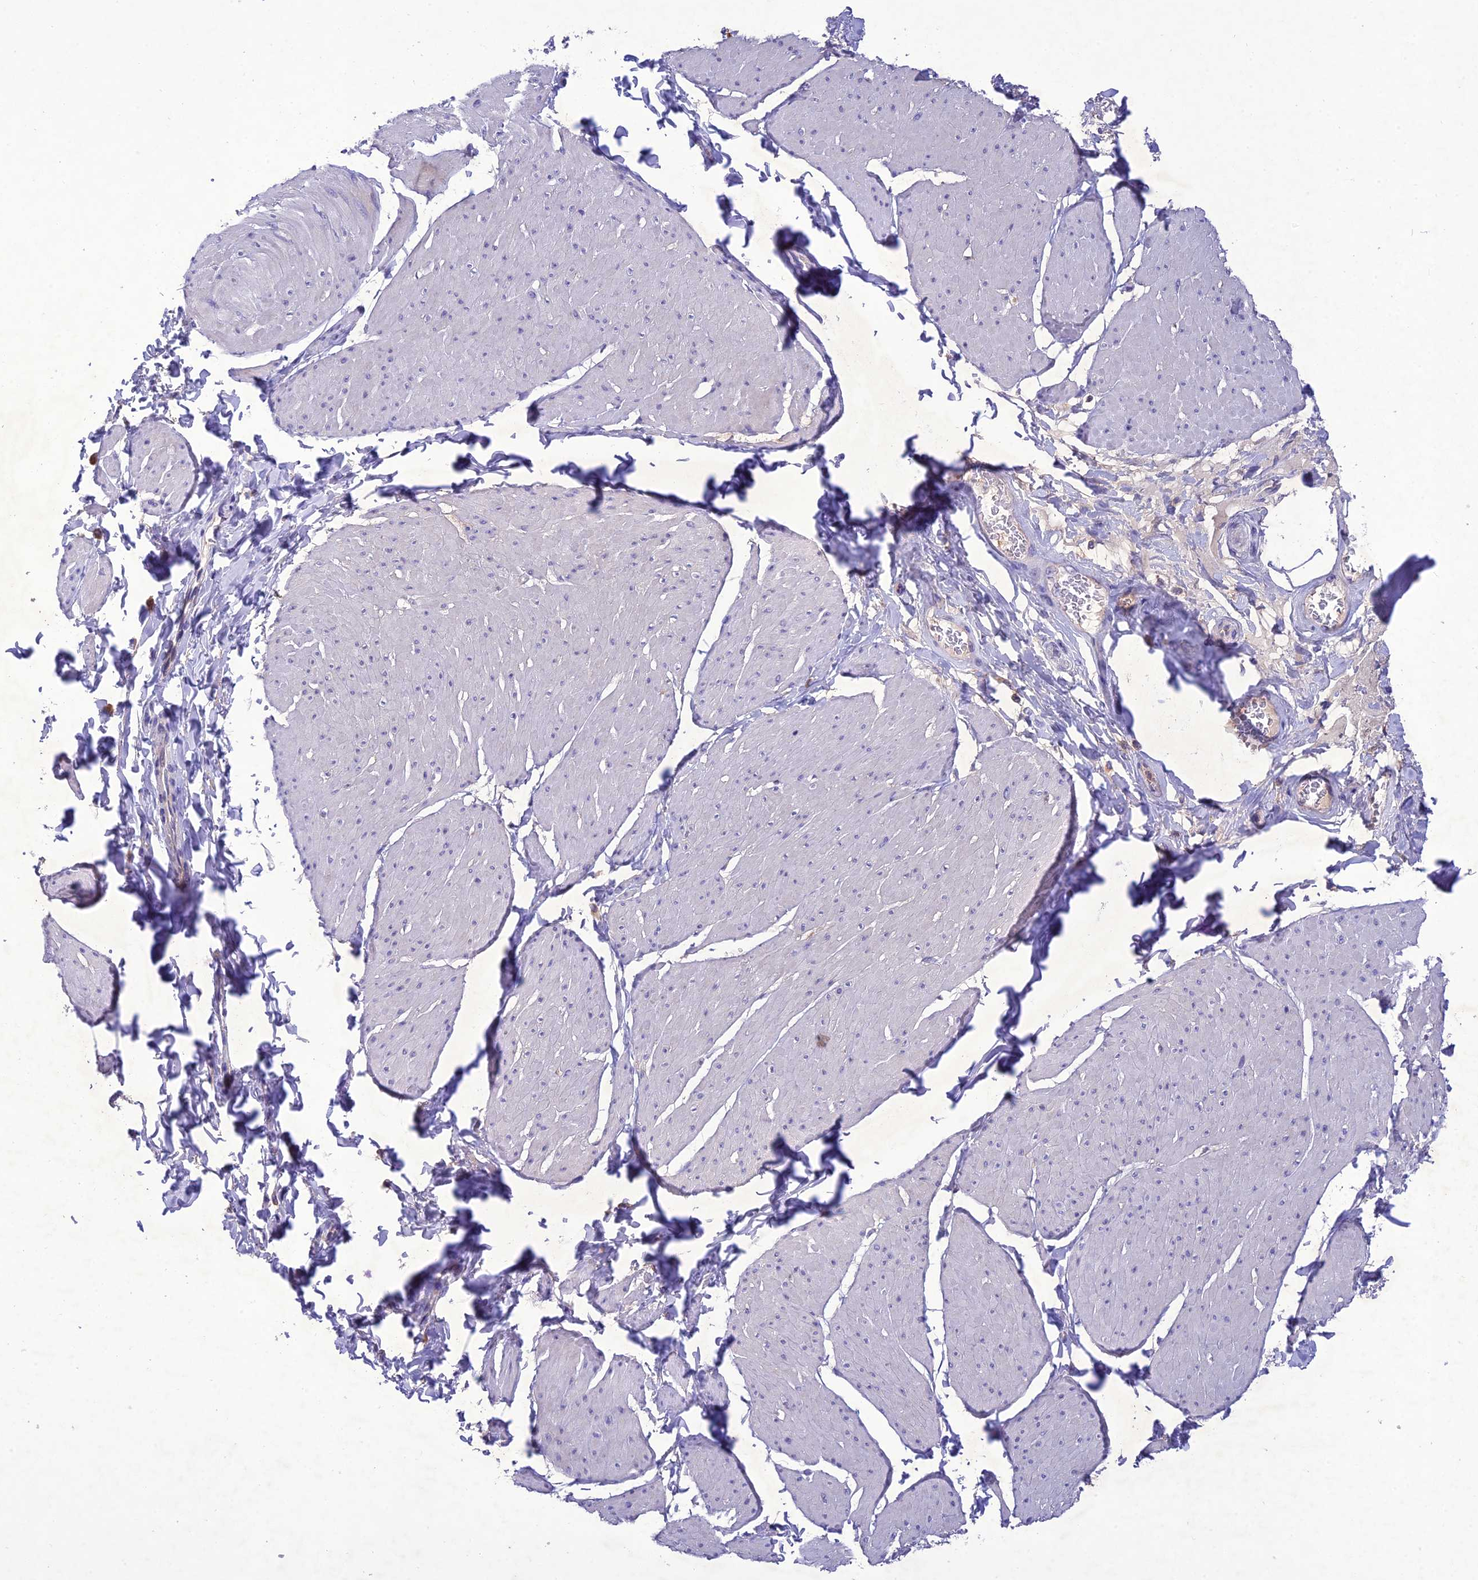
{"staining": {"intensity": "negative", "quantity": "none", "location": "none"}, "tissue": "smooth muscle", "cell_type": "Smooth muscle cells", "image_type": "normal", "snomed": [{"axis": "morphology", "description": "Urothelial carcinoma, High grade"}, {"axis": "topography", "description": "Urinary bladder"}], "caption": "The micrograph reveals no staining of smooth muscle cells in normal smooth muscle.", "gene": "SNX24", "patient": {"sex": "male", "age": 46}}